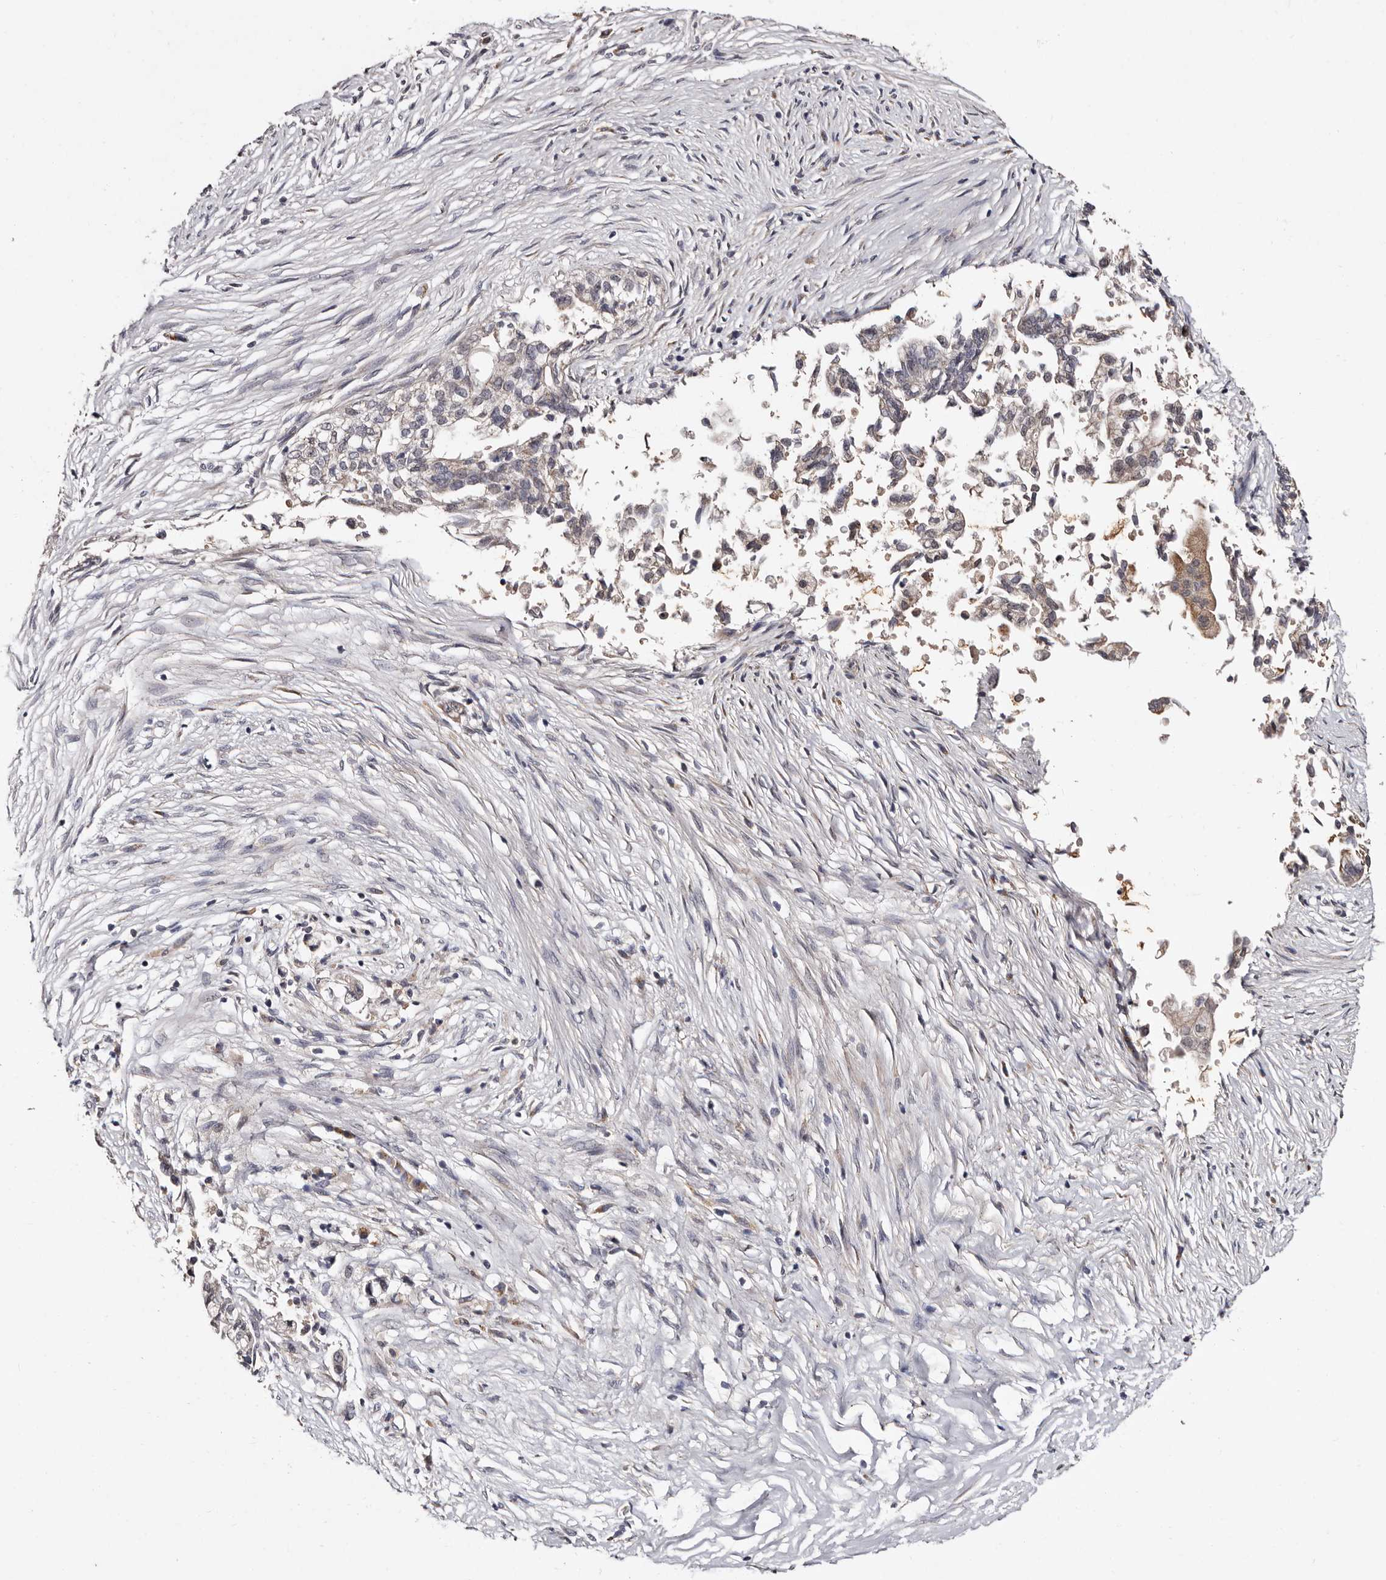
{"staining": {"intensity": "negative", "quantity": "none", "location": "none"}, "tissue": "pancreatic cancer", "cell_type": "Tumor cells", "image_type": "cancer", "snomed": [{"axis": "morphology", "description": "Adenocarcinoma, NOS"}, {"axis": "topography", "description": "Pancreas"}], "caption": "Tumor cells show no significant protein staining in pancreatic adenocarcinoma.", "gene": "DNPH1", "patient": {"sex": "male", "age": 72}}